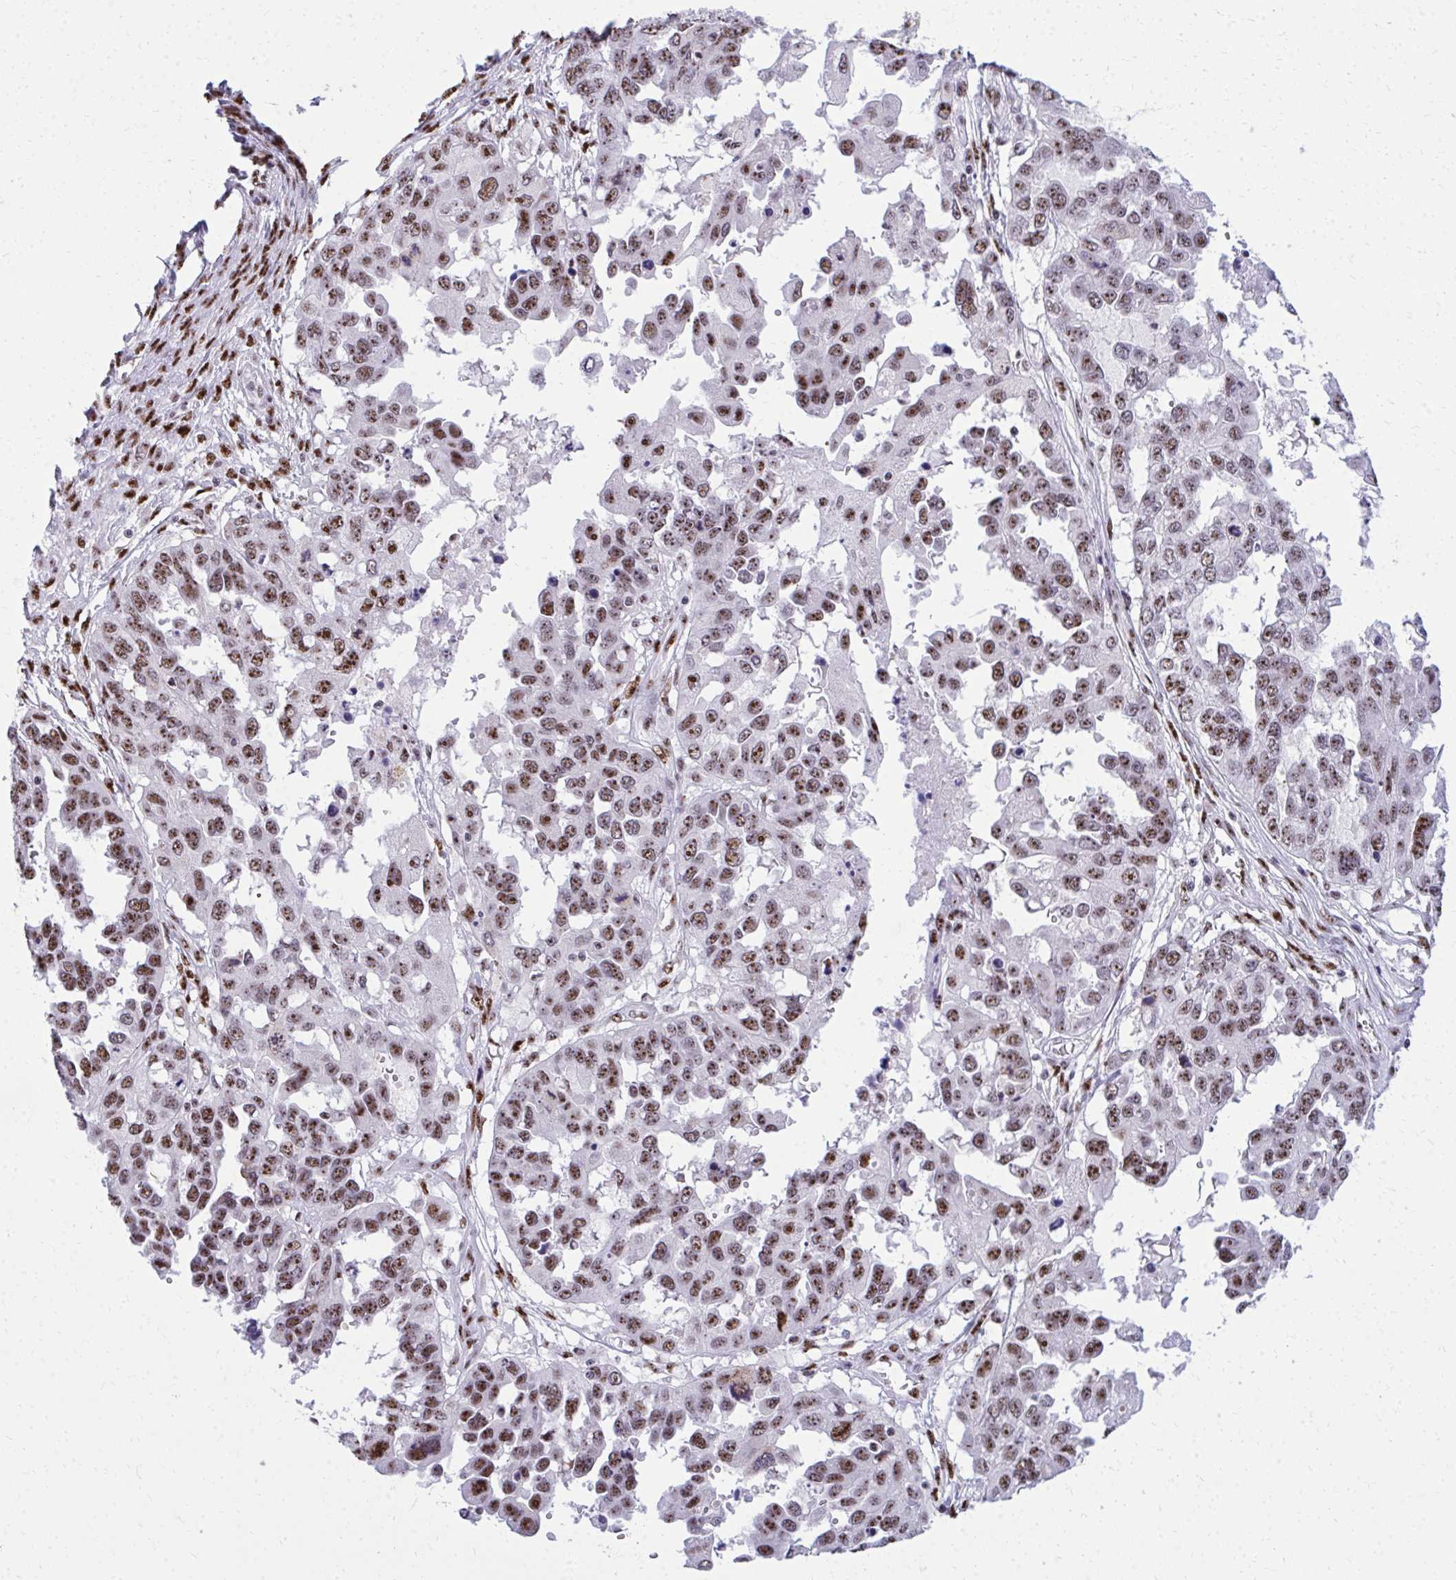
{"staining": {"intensity": "moderate", "quantity": ">75%", "location": "nuclear"}, "tissue": "ovarian cancer", "cell_type": "Tumor cells", "image_type": "cancer", "snomed": [{"axis": "morphology", "description": "Cystadenocarcinoma, serous, NOS"}, {"axis": "topography", "description": "Ovary"}], "caption": "The micrograph reveals immunohistochemical staining of ovarian cancer. There is moderate nuclear positivity is present in about >75% of tumor cells.", "gene": "PELP1", "patient": {"sex": "female", "age": 53}}